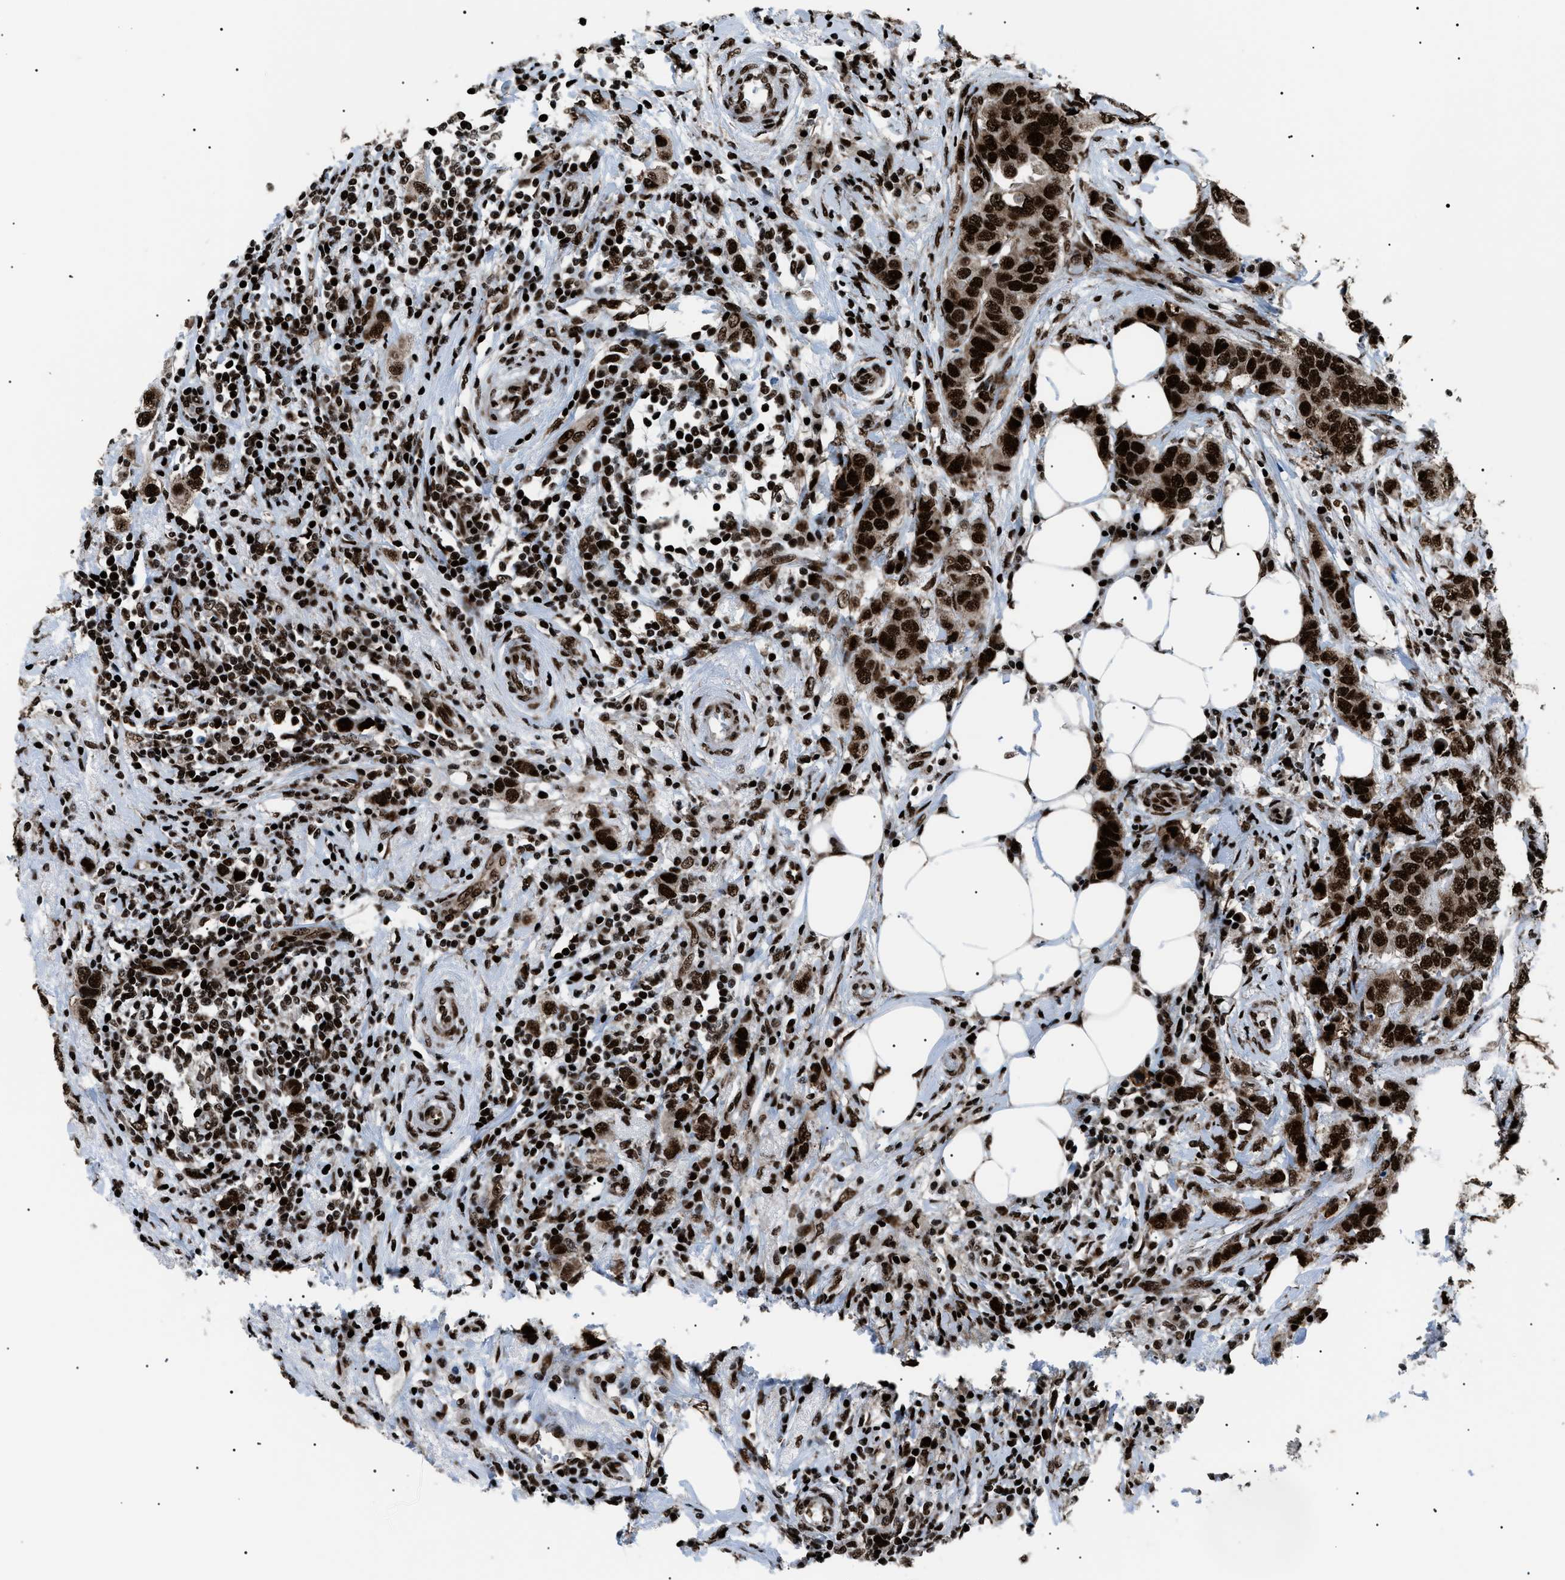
{"staining": {"intensity": "strong", "quantity": ">75%", "location": "nuclear"}, "tissue": "breast cancer", "cell_type": "Tumor cells", "image_type": "cancer", "snomed": [{"axis": "morphology", "description": "Duct carcinoma"}, {"axis": "topography", "description": "Breast"}], "caption": "A high-resolution histopathology image shows IHC staining of breast cancer (intraductal carcinoma), which shows strong nuclear positivity in approximately >75% of tumor cells. (Brightfield microscopy of DAB IHC at high magnification).", "gene": "HNRNPK", "patient": {"sex": "female", "age": 50}}